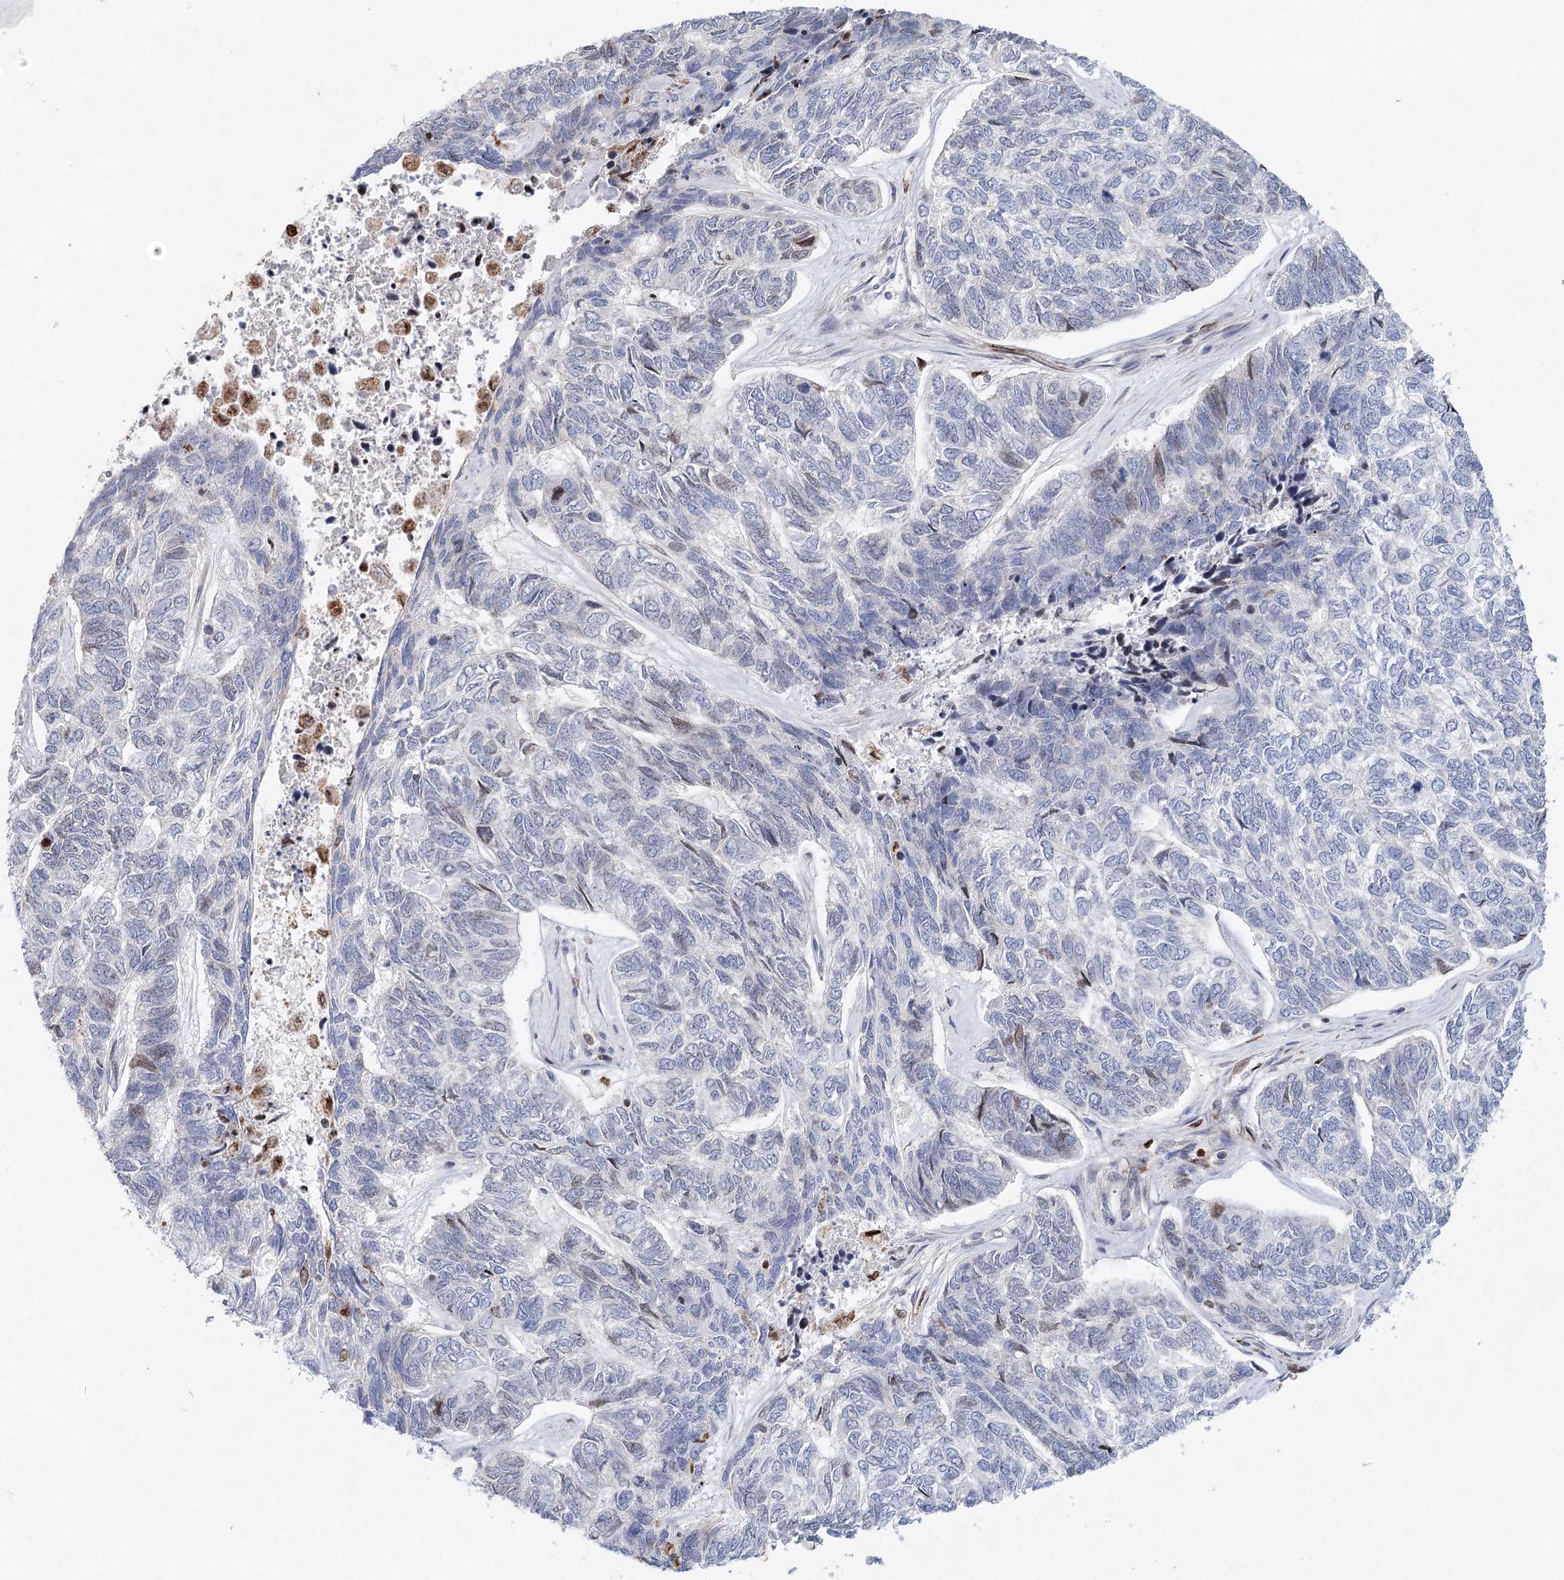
{"staining": {"intensity": "negative", "quantity": "none", "location": "none"}, "tissue": "skin cancer", "cell_type": "Tumor cells", "image_type": "cancer", "snomed": [{"axis": "morphology", "description": "Basal cell carcinoma"}, {"axis": "topography", "description": "Skin"}], "caption": "Immunohistochemical staining of basal cell carcinoma (skin) exhibits no significant staining in tumor cells. The staining is performed using DAB brown chromogen with nuclei counter-stained in using hematoxylin.", "gene": "XPO6", "patient": {"sex": "female", "age": 65}}